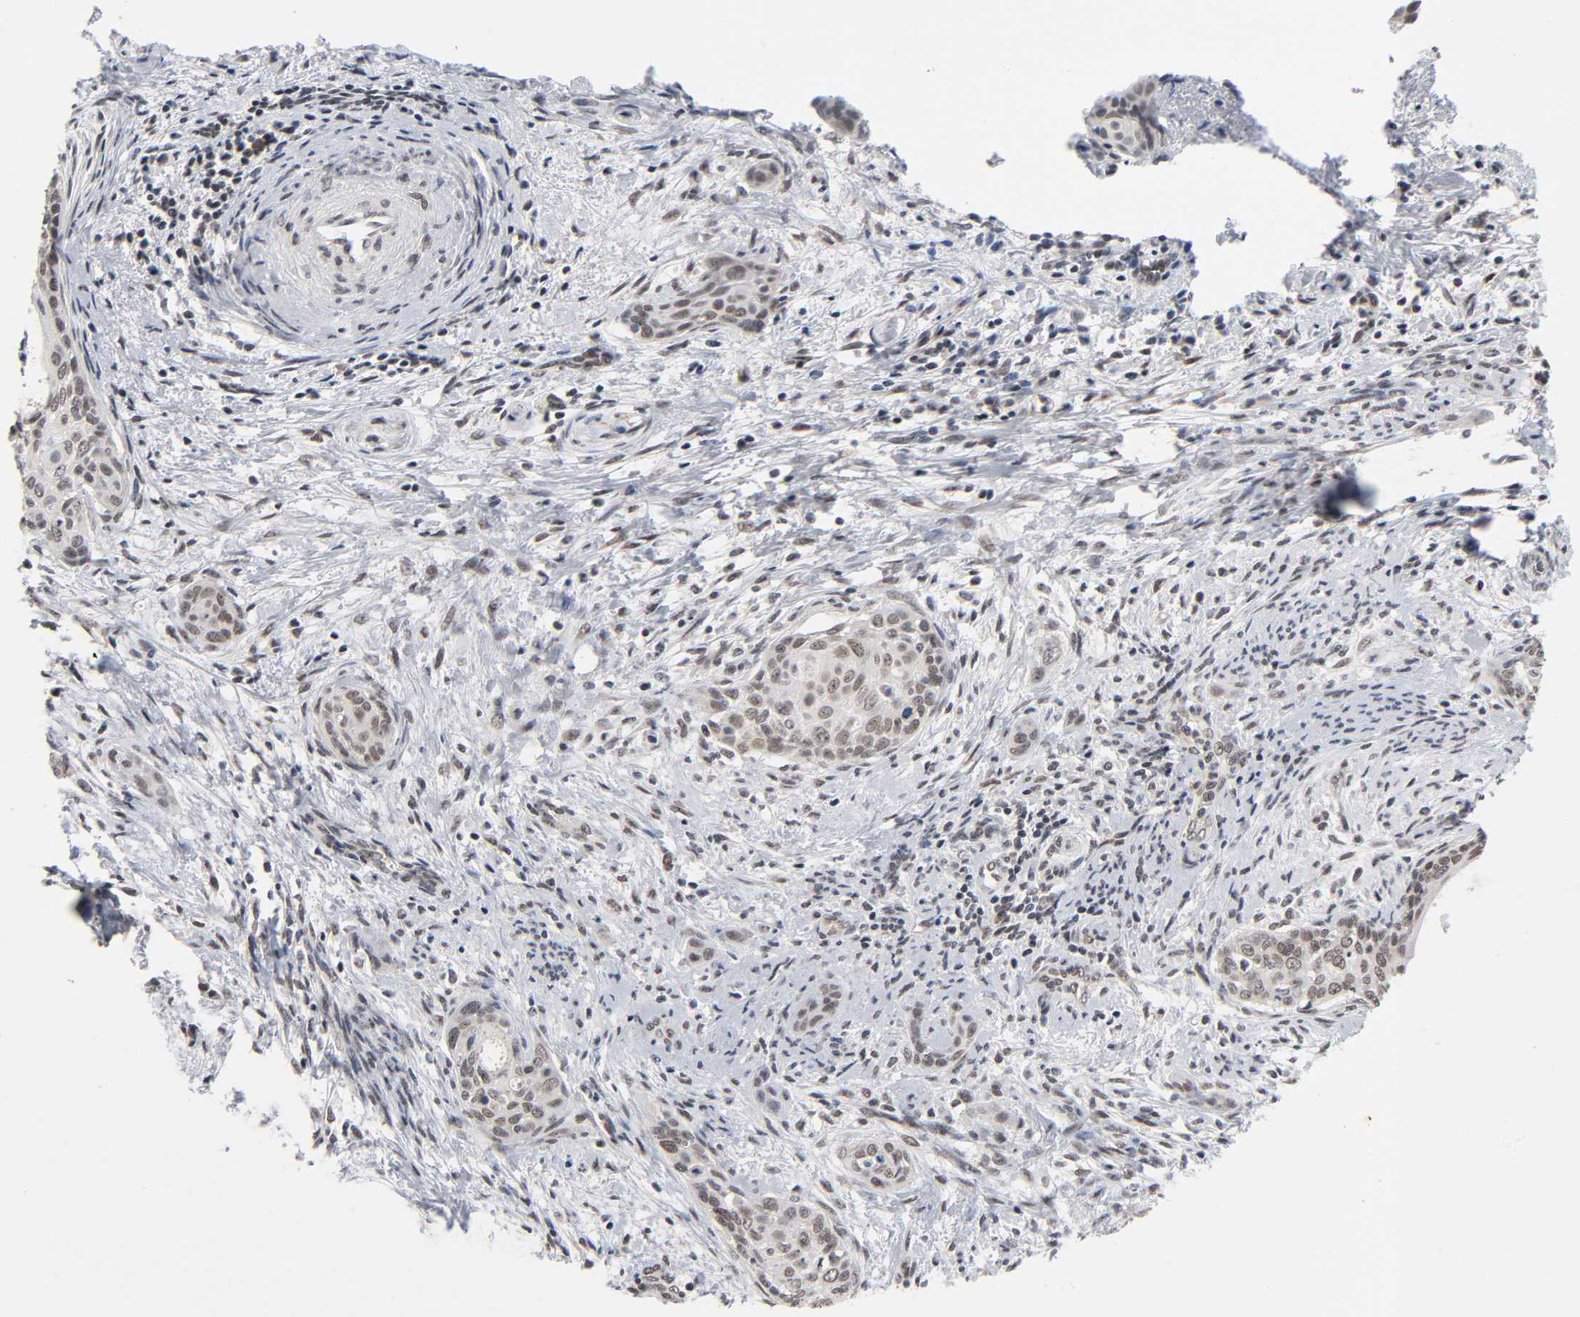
{"staining": {"intensity": "weak", "quantity": ">75%", "location": "cytoplasmic/membranous,nuclear"}, "tissue": "cervical cancer", "cell_type": "Tumor cells", "image_type": "cancer", "snomed": [{"axis": "morphology", "description": "Squamous cell carcinoma, NOS"}, {"axis": "topography", "description": "Cervix"}], "caption": "Immunohistochemistry of human squamous cell carcinoma (cervical) reveals low levels of weak cytoplasmic/membranous and nuclear positivity in approximately >75% of tumor cells.", "gene": "ZNF384", "patient": {"sex": "female", "age": 33}}